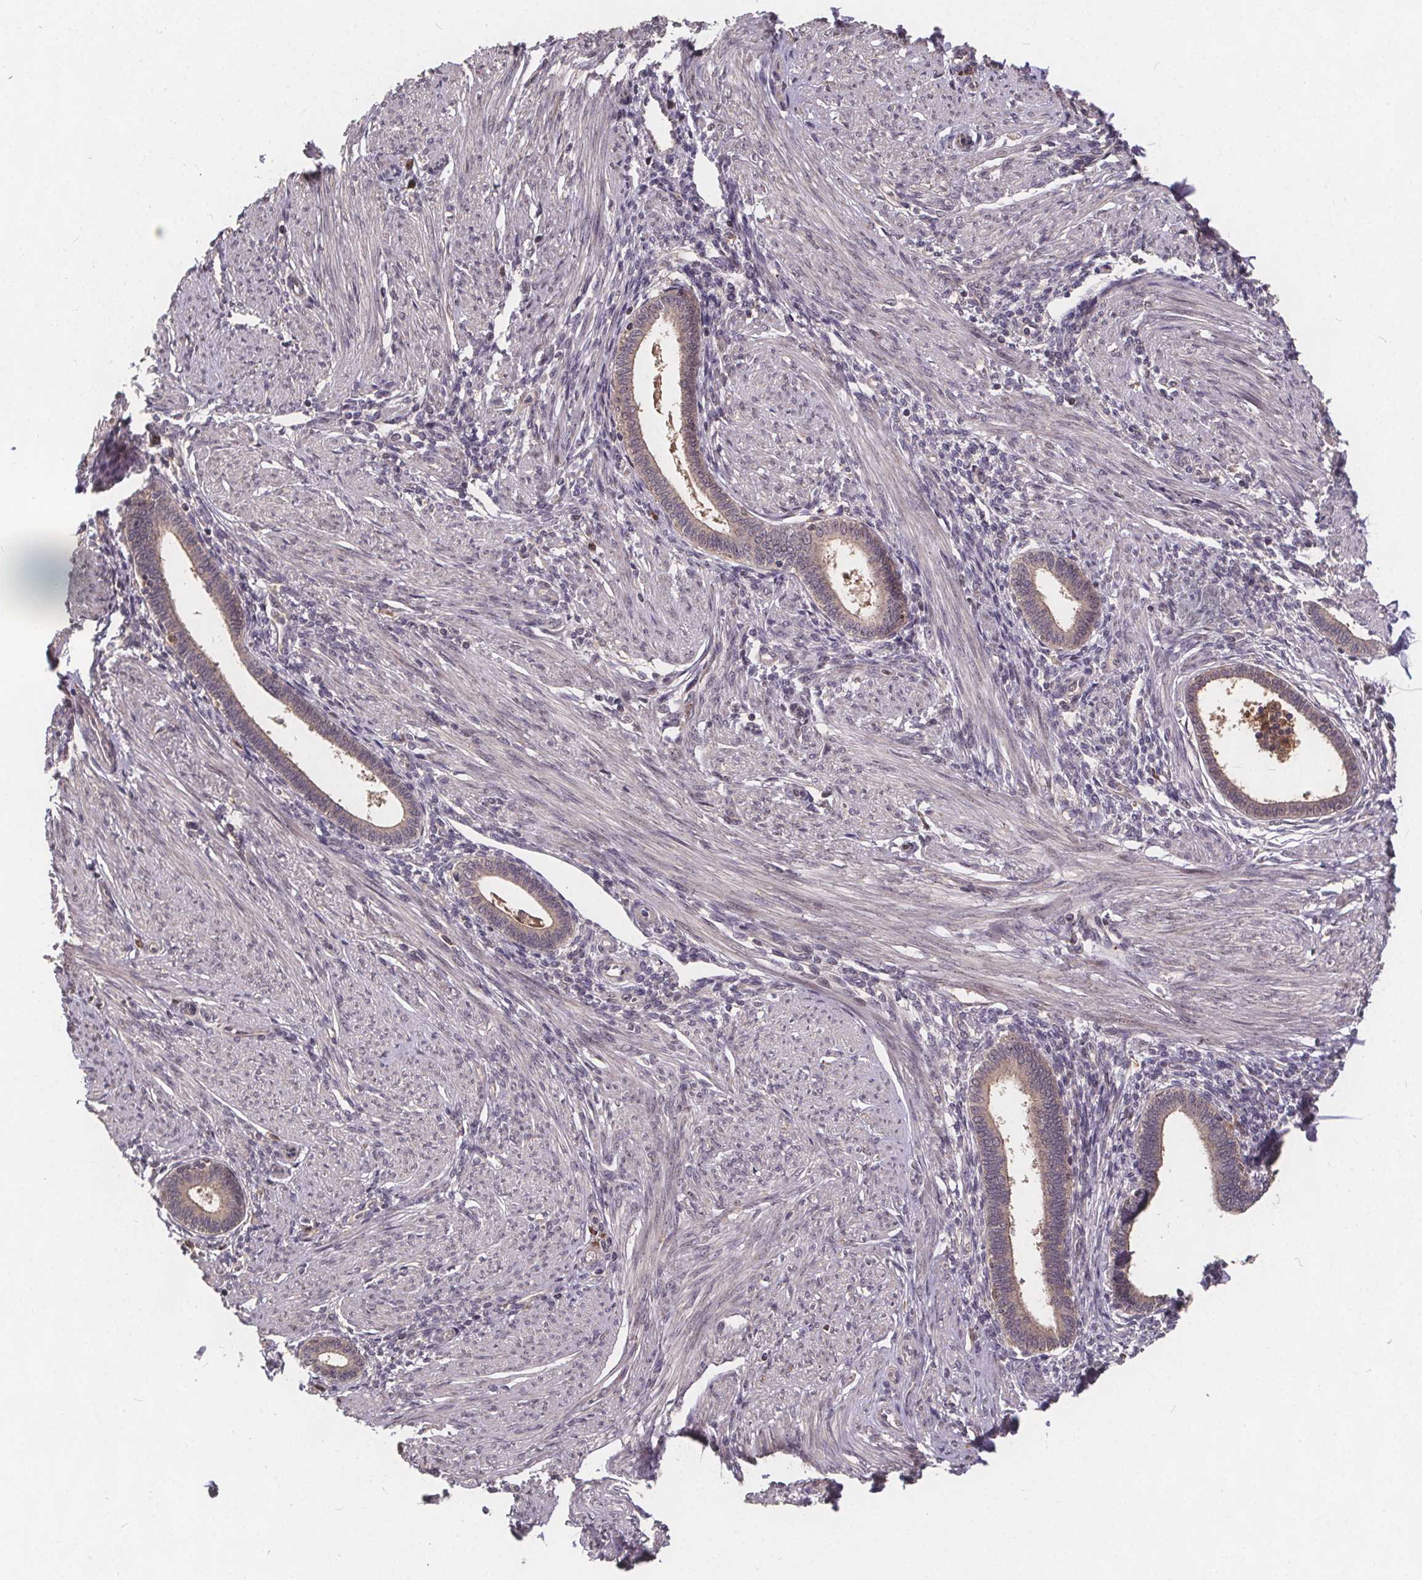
{"staining": {"intensity": "negative", "quantity": "none", "location": "none"}, "tissue": "endometrium", "cell_type": "Cells in endometrial stroma", "image_type": "normal", "snomed": [{"axis": "morphology", "description": "Normal tissue, NOS"}, {"axis": "topography", "description": "Endometrium"}], "caption": "Immunohistochemistry (IHC) micrograph of unremarkable endometrium: endometrium stained with DAB (3,3'-diaminobenzidine) shows no significant protein positivity in cells in endometrial stroma.", "gene": "USP9X", "patient": {"sex": "female", "age": 42}}